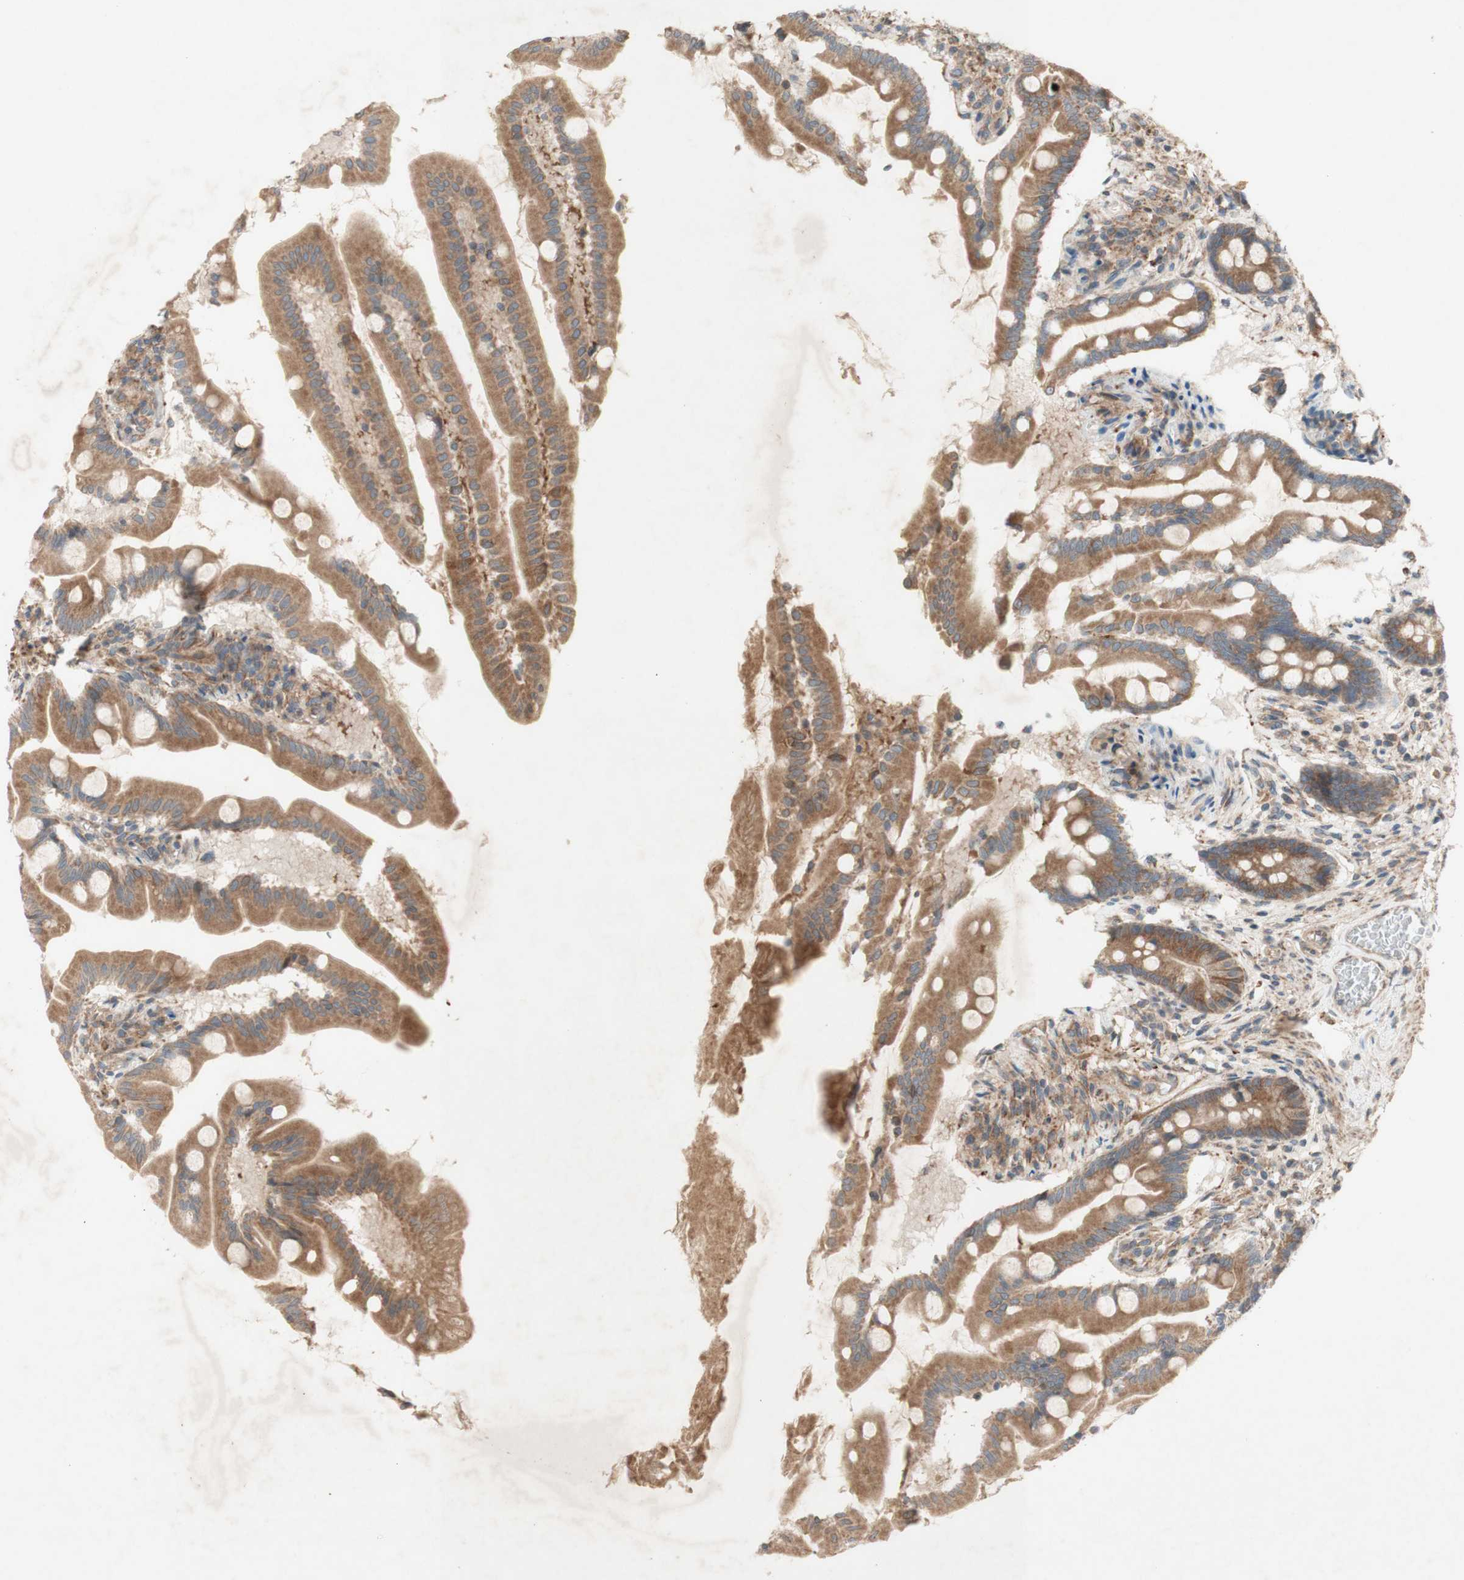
{"staining": {"intensity": "moderate", "quantity": ">75%", "location": "cytoplasmic/membranous"}, "tissue": "small intestine", "cell_type": "Glandular cells", "image_type": "normal", "snomed": [{"axis": "morphology", "description": "Normal tissue, NOS"}, {"axis": "topography", "description": "Small intestine"}], "caption": "Unremarkable small intestine reveals moderate cytoplasmic/membranous staining in about >75% of glandular cells Using DAB (brown) and hematoxylin (blue) stains, captured at high magnification using brightfield microscopy..", "gene": "SOCS2", "patient": {"sex": "female", "age": 56}}